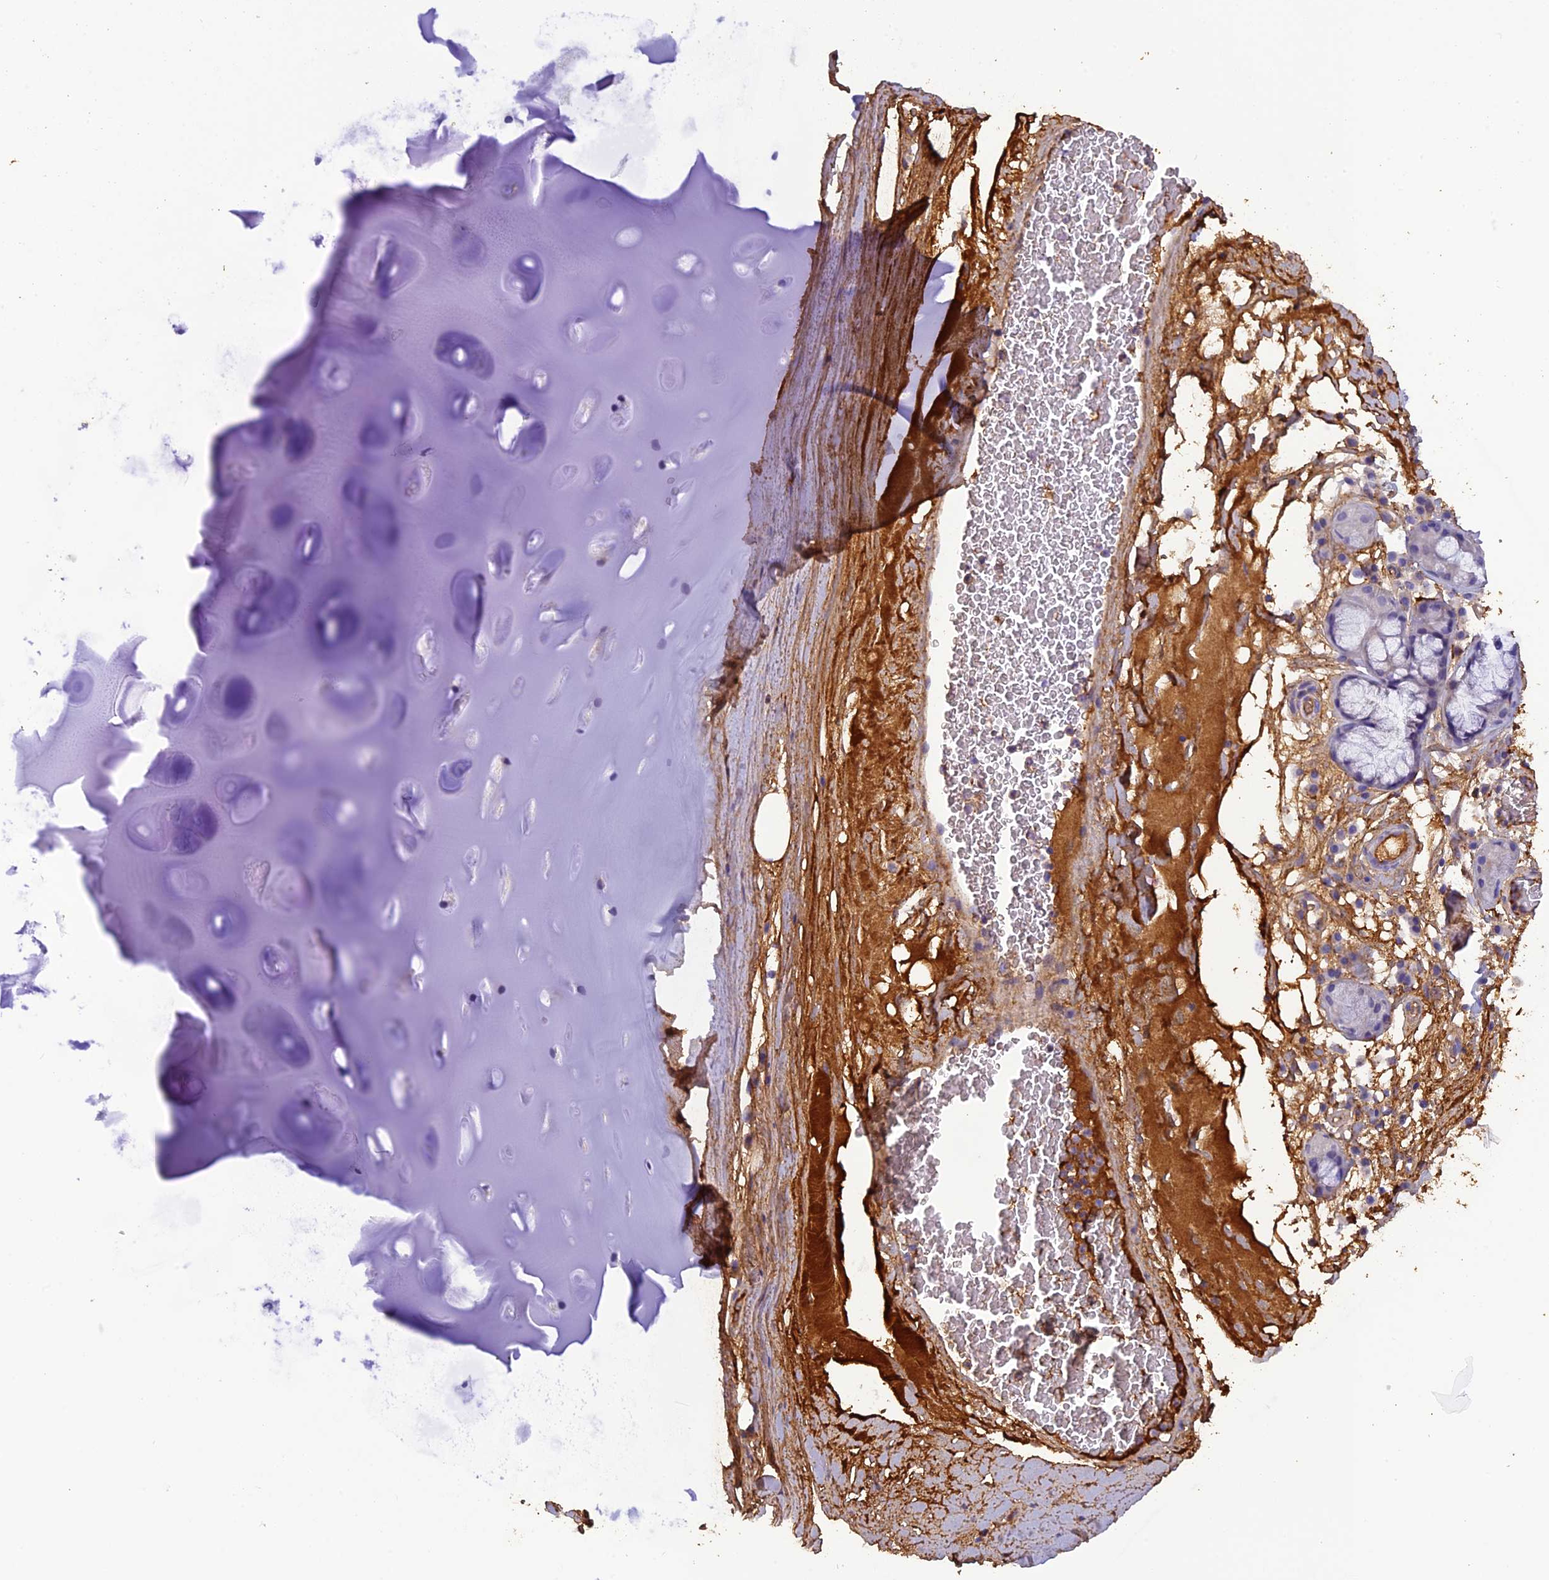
{"staining": {"intensity": "moderate", "quantity": ">75%", "location": "cytoplasmic/membranous"}, "tissue": "adipose tissue", "cell_type": "Adipocytes", "image_type": "normal", "snomed": [{"axis": "morphology", "description": "Normal tissue, NOS"}, {"axis": "topography", "description": "Cartilage tissue"}], "caption": "The photomicrograph demonstrates a brown stain indicating the presence of a protein in the cytoplasmic/membranous of adipocytes in adipose tissue. (brown staining indicates protein expression, while blue staining denotes nuclei).", "gene": "PZP", "patient": {"sex": "female", "age": 63}}